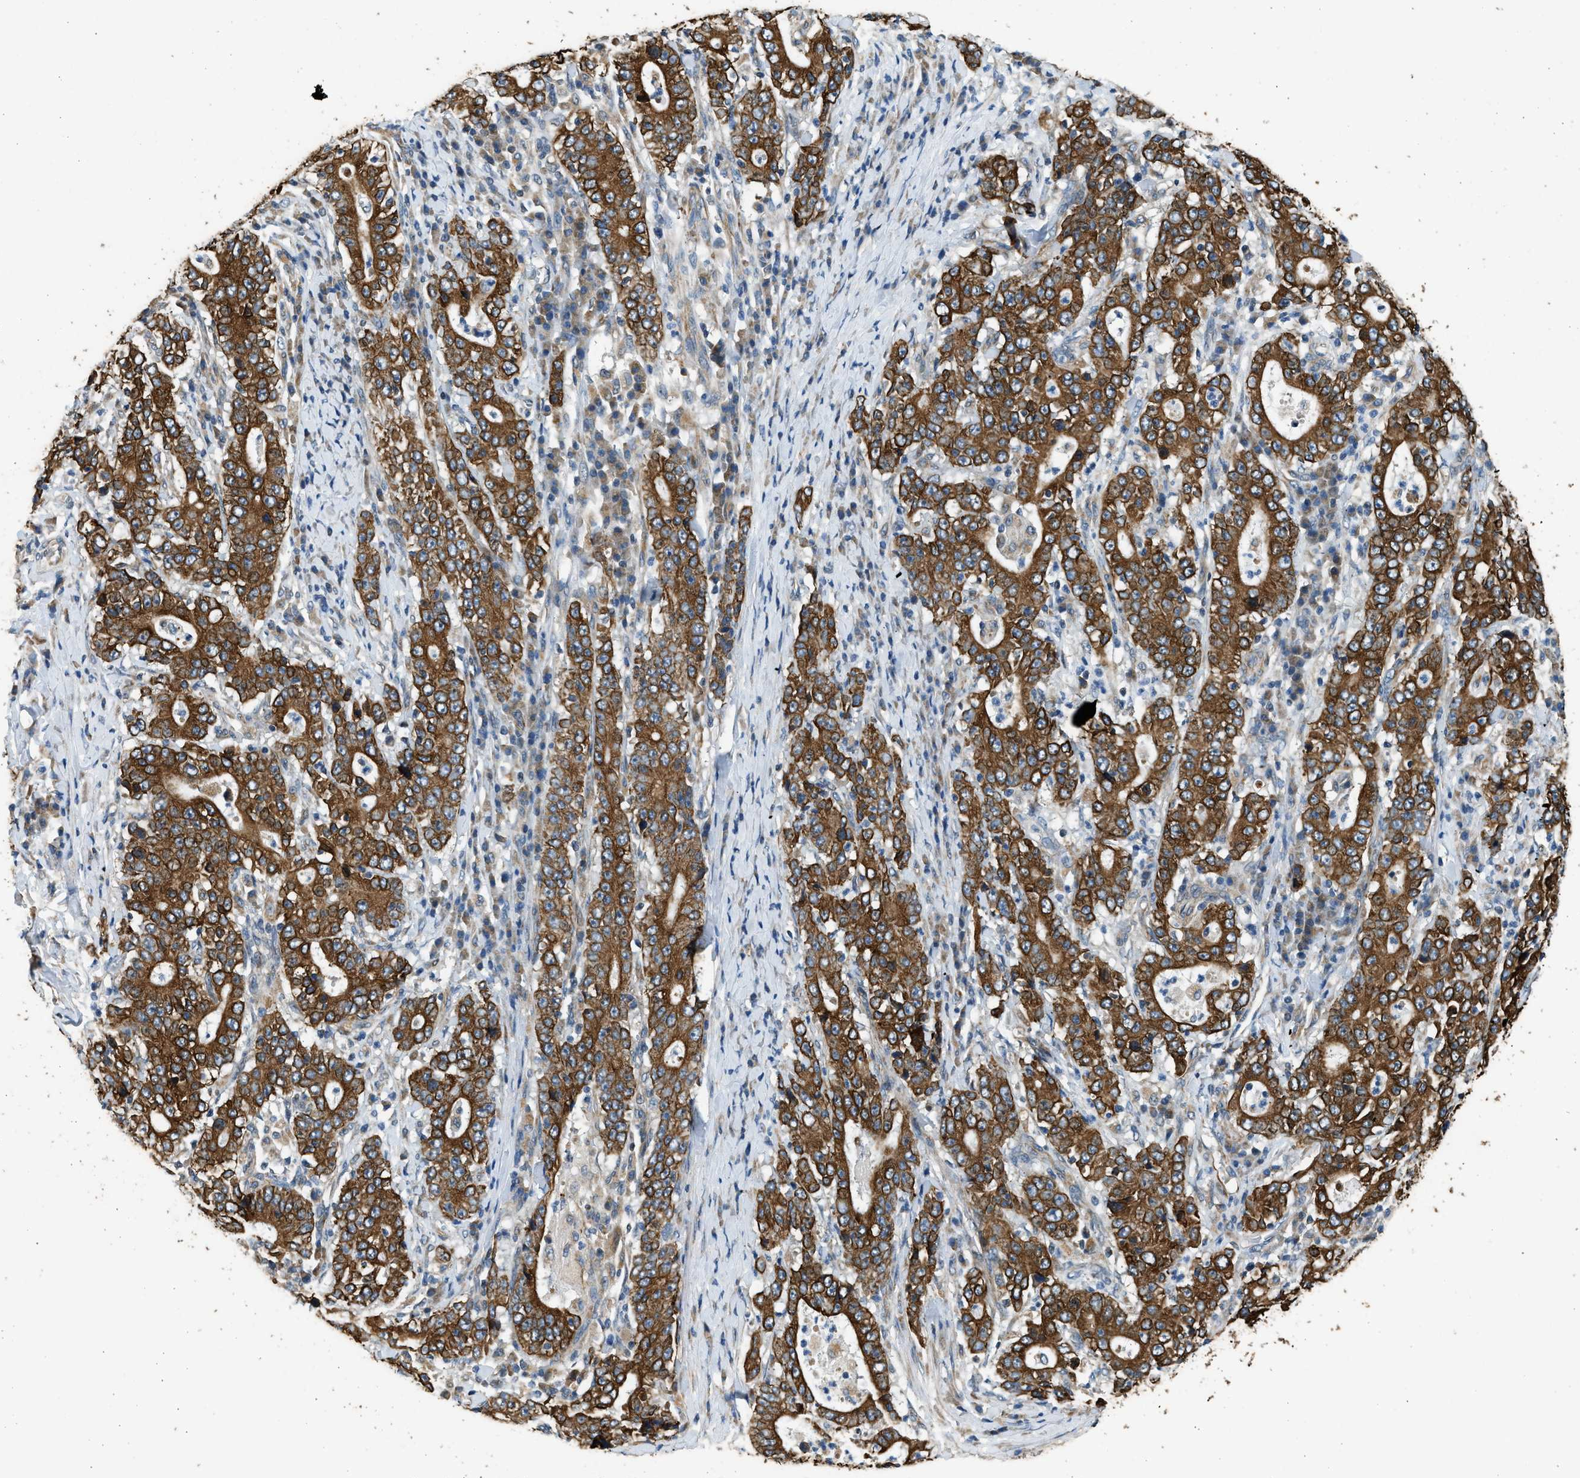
{"staining": {"intensity": "strong", "quantity": ">75%", "location": "cytoplasmic/membranous"}, "tissue": "stomach cancer", "cell_type": "Tumor cells", "image_type": "cancer", "snomed": [{"axis": "morphology", "description": "Normal tissue, NOS"}, {"axis": "morphology", "description": "Adenocarcinoma, NOS"}, {"axis": "topography", "description": "Stomach, upper"}, {"axis": "topography", "description": "Stomach"}], "caption": "Stomach cancer (adenocarcinoma) tissue exhibits strong cytoplasmic/membranous staining in about >75% of tumor cells, visualized by immunohistochemistry.", "gene": "PCLO", "patient": {"sex": "male", "age": 59}}